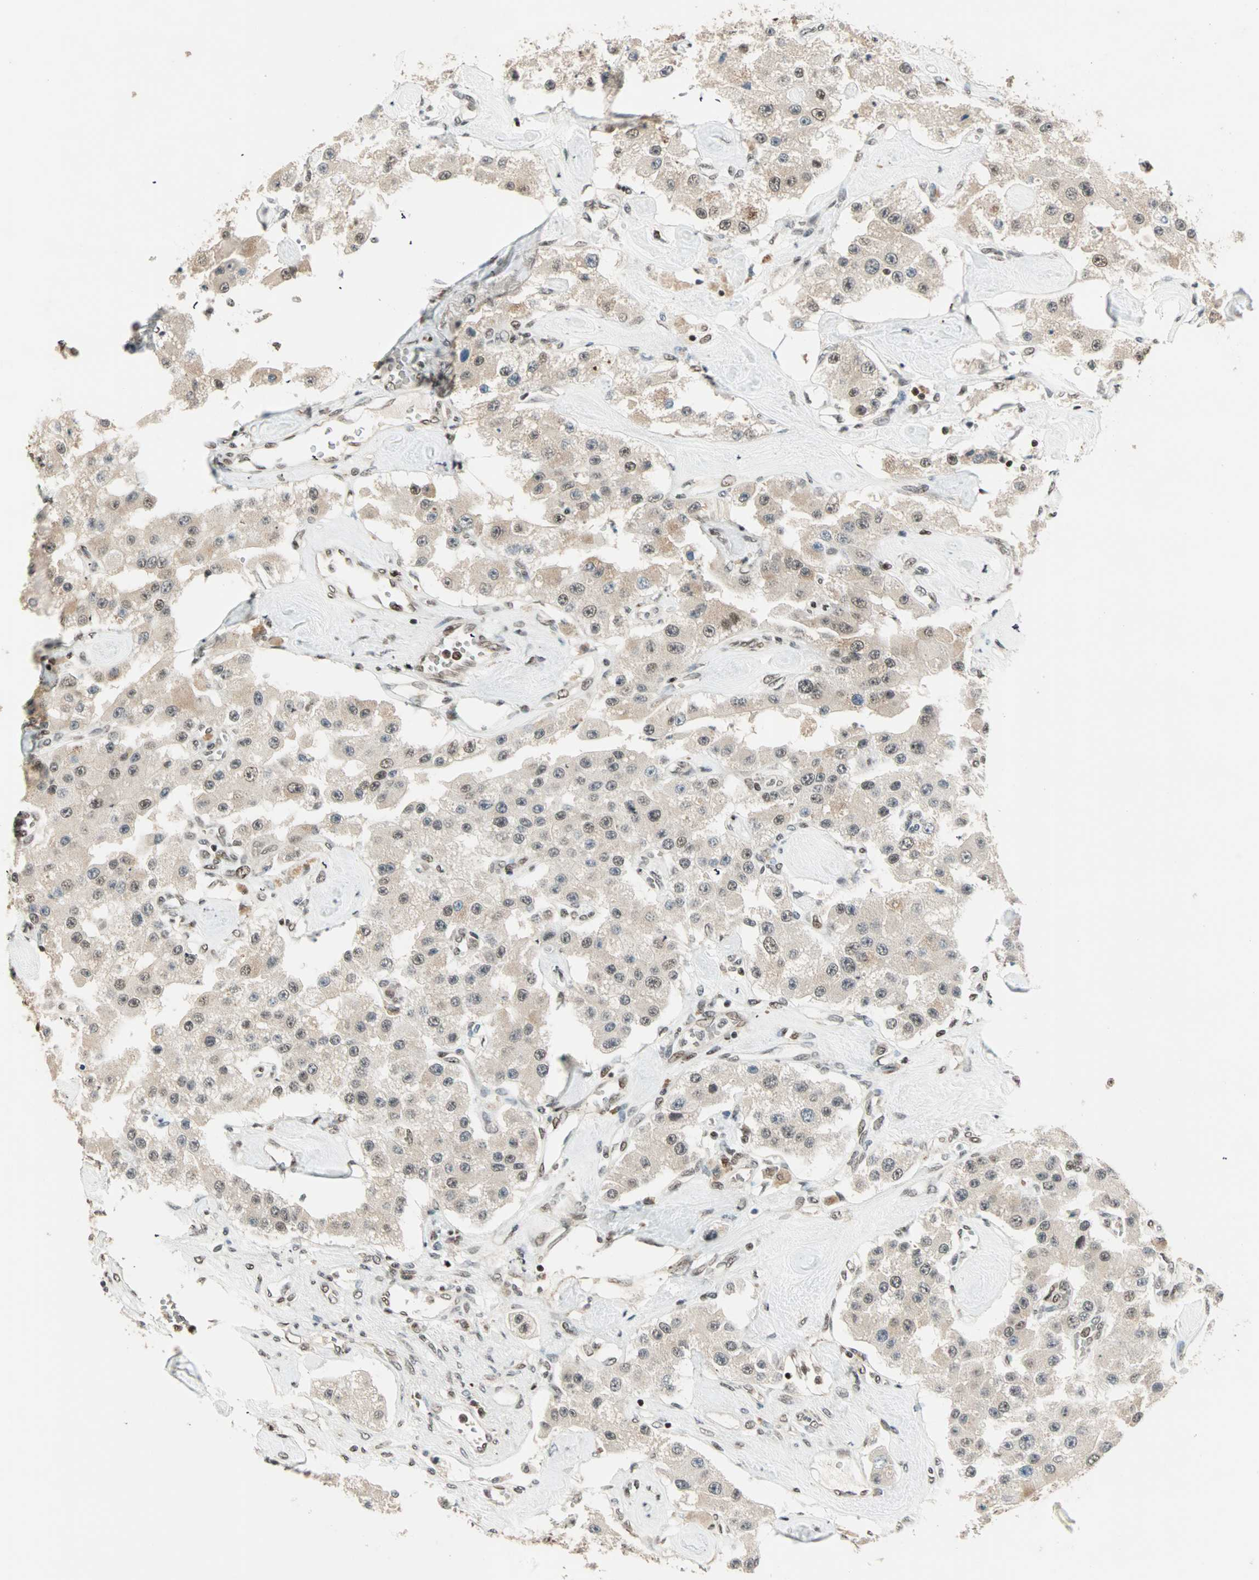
{"staining": {"intensity": "weak", "quantity": ">75%", "location": "cytoplasmic/membranous,nuclear"}, "tissue": "carcinoid", "cell_type": "Tumor cells", "image_type": "cancer", "snomed": [{"axis": "morphology", "description": "Carcinoid, malignant, NOS"}, {"axis": "topography", "description": "Pancreas"}], "caption": "An image of carcinoid (malignant) stained for a protein exhibits weak cytoplasmic/membranous and nuclear brown staining in tumor cells.", "gene": "MDC1", "patient": {"sex": "male", "age": 41}}